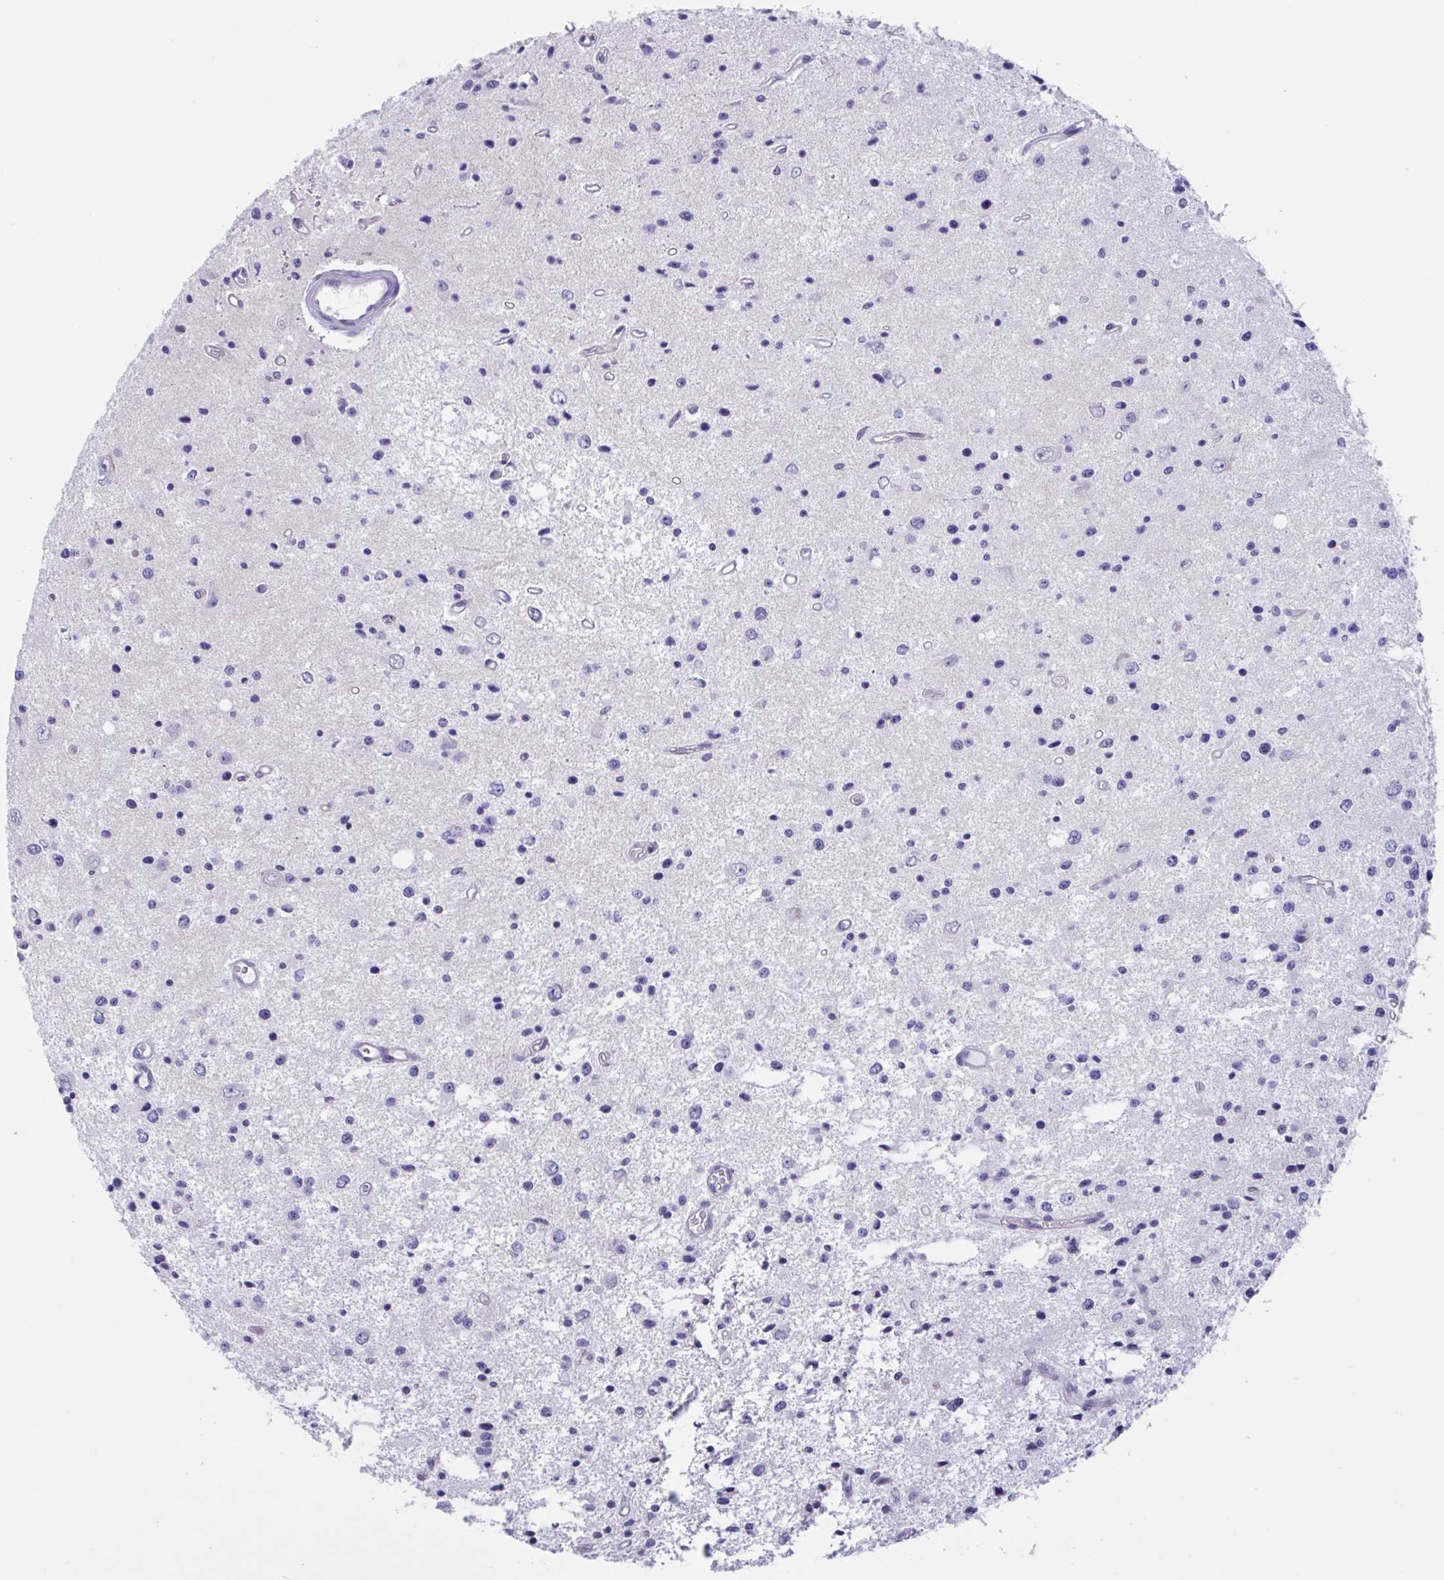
{"staining": {"intensity": "negative", "quantity": "none", "location": "none"}, "tissue": "glioma", "cell_type": "Tumor cells", "image_type": "cancer", "snomed": [{"axis": "morphology", "description": "Glioma, malignant, Low grade"}, {"axis": "topography", "description": "Brain"}], "caption": "Glioma stained for a protein using immunohistochemistry (IHC) demonstrates no expression tumor cells.", "gene": "SNX11", "patient": {"sex": "male", "age": 43}}